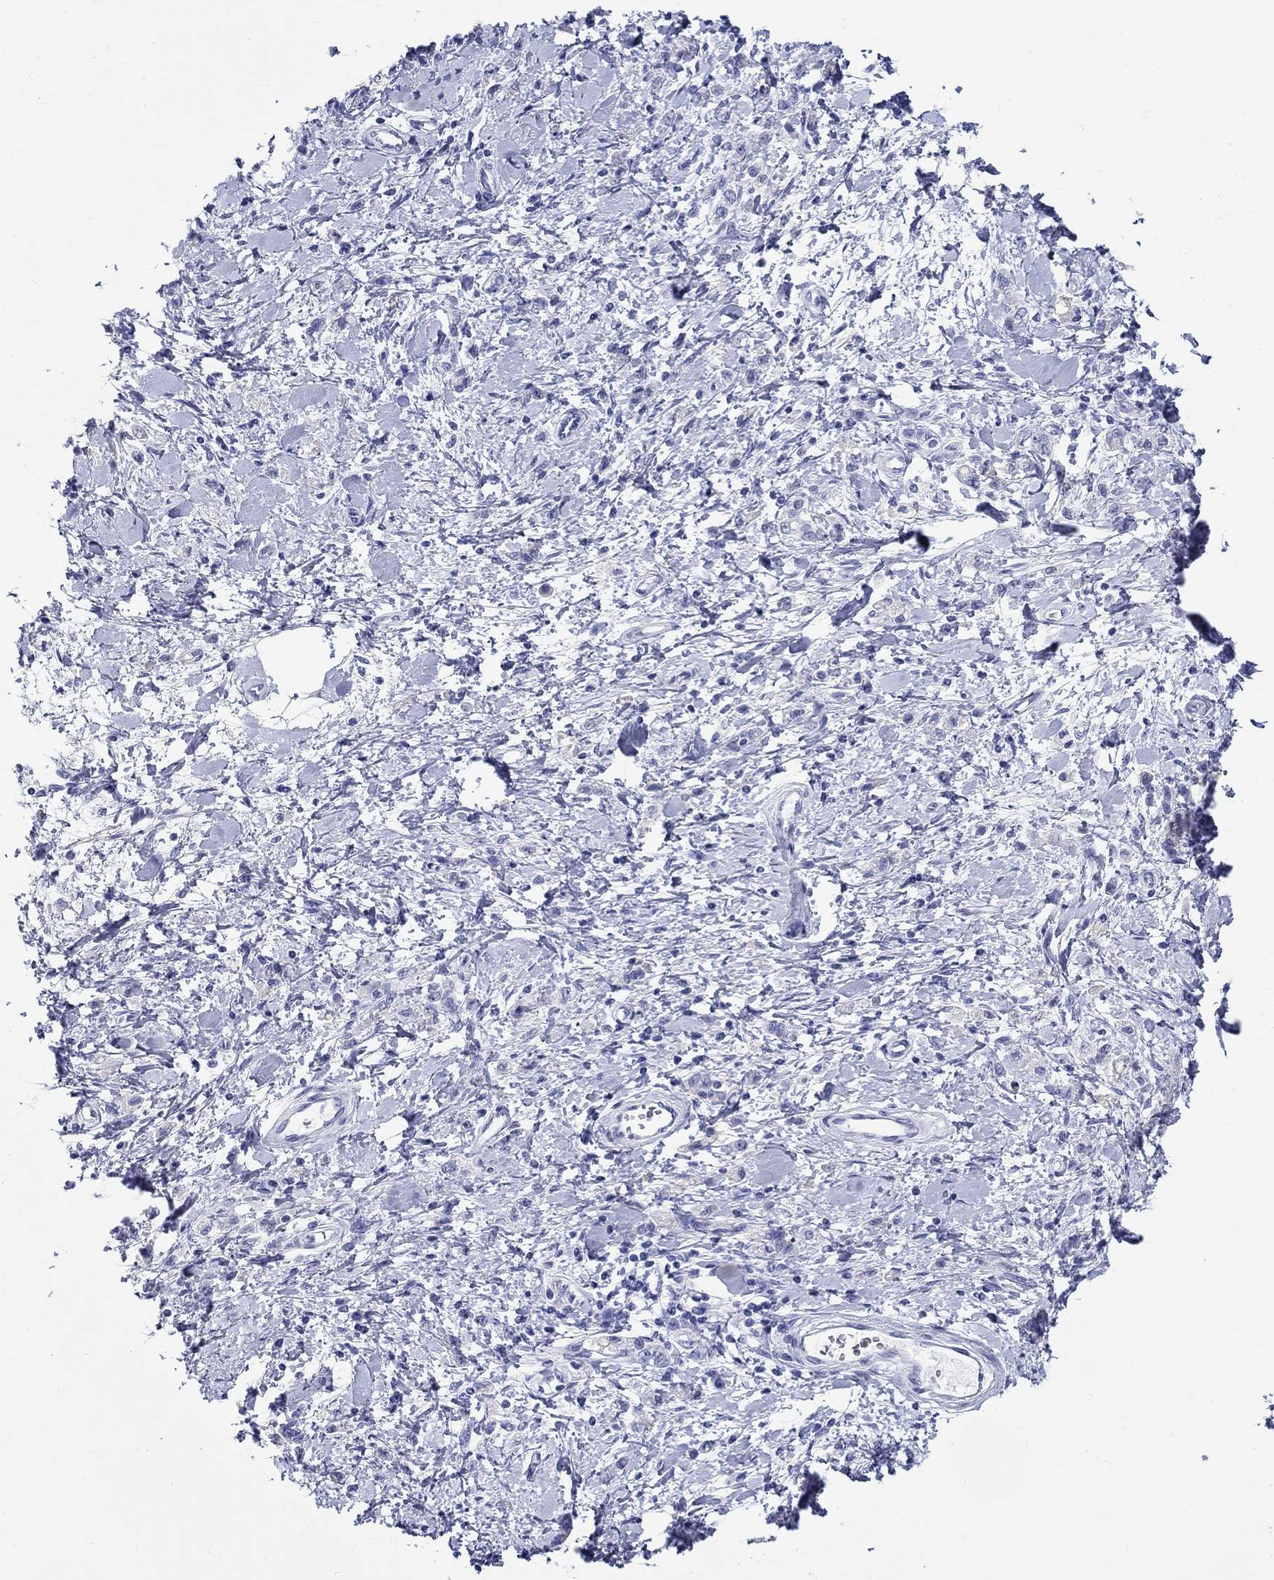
{"staining": {"intensity": "negative", "quantity": "none", "location": "none"}, "tissue": "stomach cancer", "cell_type": "Tumor cells", "image_type": "cancer", "snomed": [{"axis": "morphology", "description": "Adenocarcinoma, NOS"}, {"axis": "topography", "description": "Stomach"}], "caption": "DAB (3,3'-diaminobenzidine) immunohistochemical staining of human stomach adenocarcinoma reveals no significant positivity in tumor cells.", "gene": "CRYGS", "patient": {"sex": "male", "age": 77}}